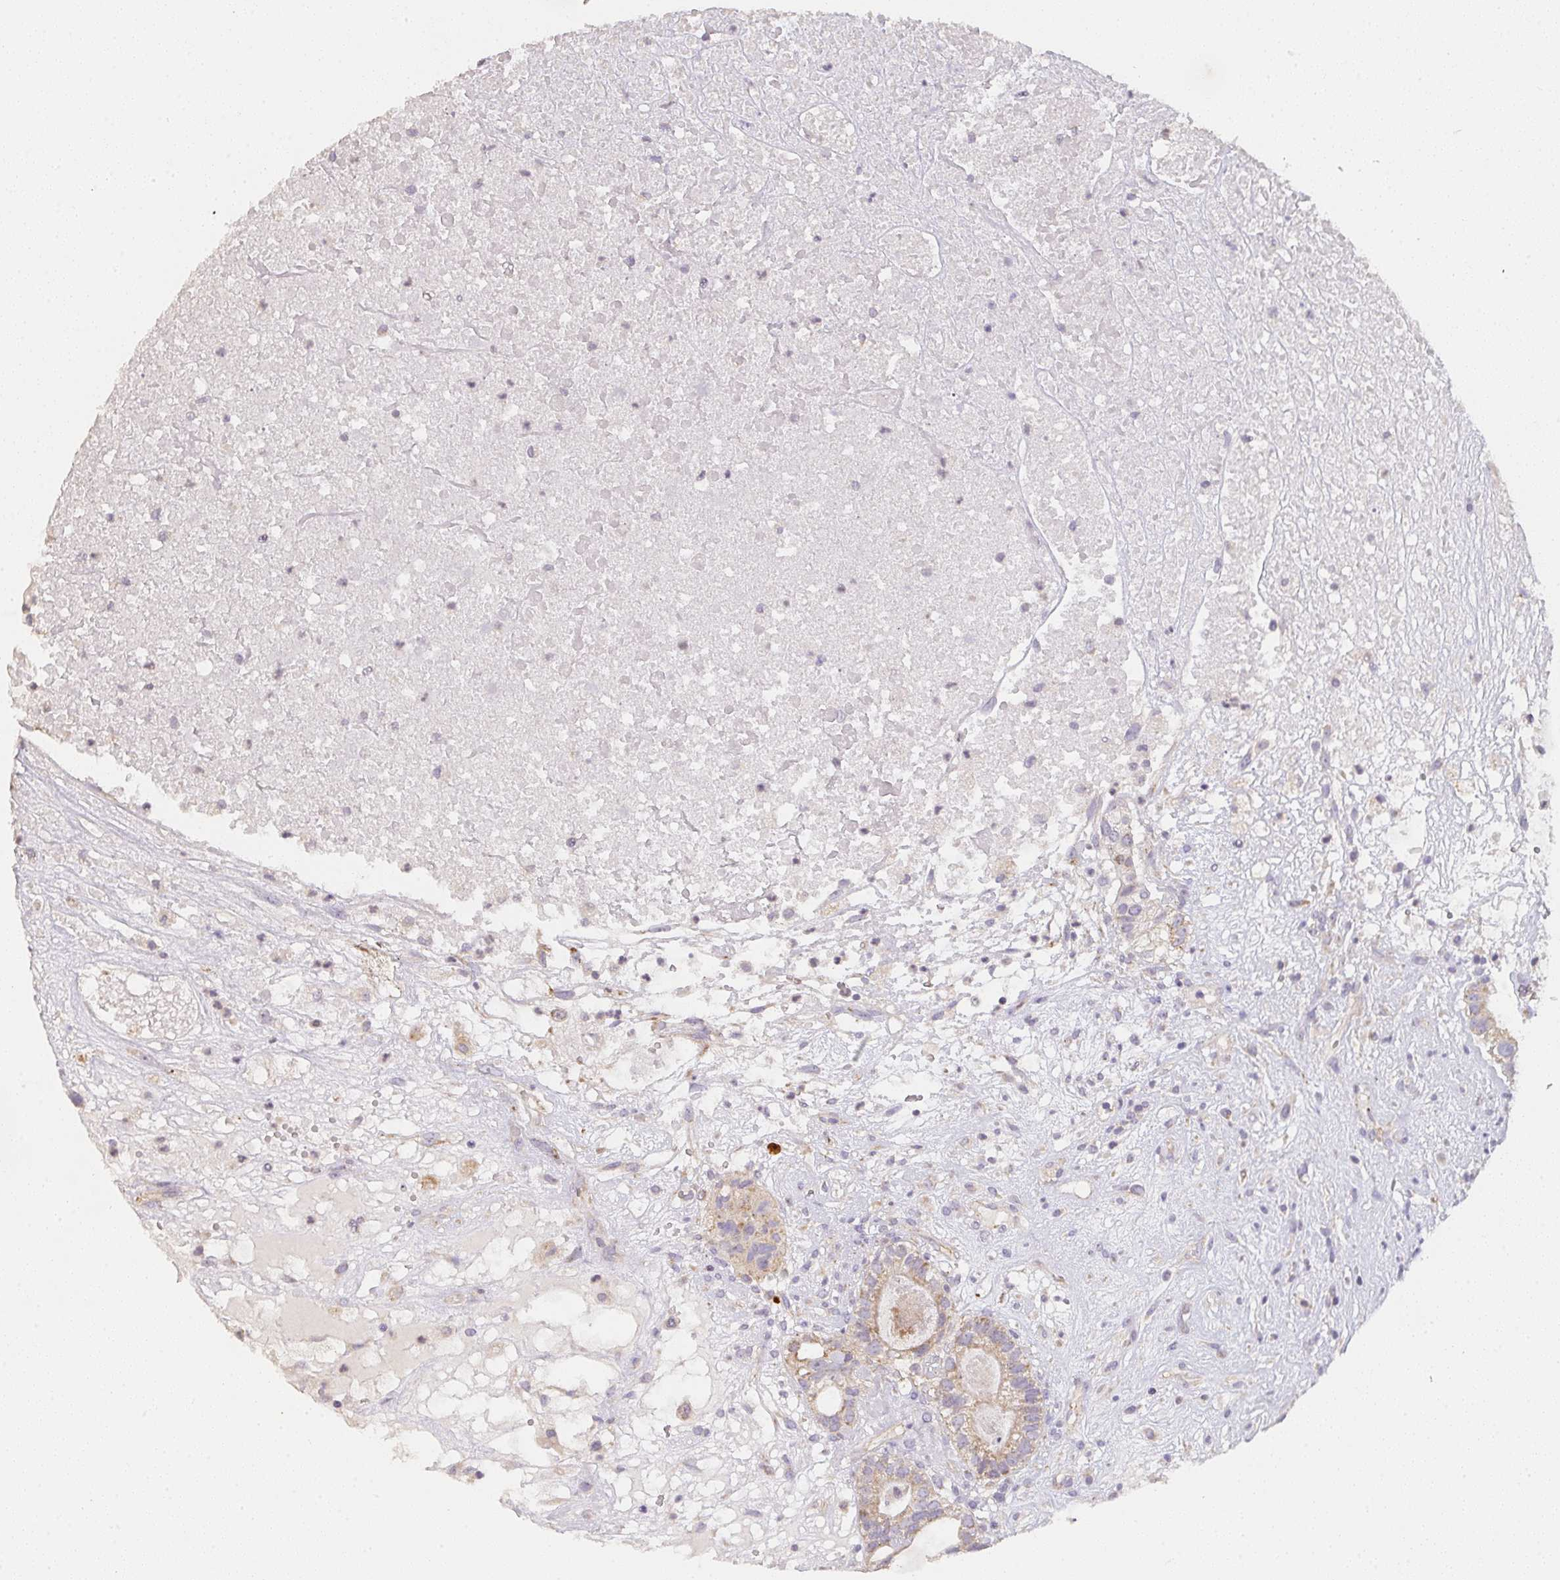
{"staining": {"intensity": "weak", "quantity": ">75%", "location": "cytoplasmic/membranous"}, "tissue": "testis cancer", "cell_type": "Tumor cells", "image_type": "cancer", "snomed": [{"axis": "morphology", "description": "Seminoma, NOS"}, {"axis": "morphology", "description": "Carcinoma, Embryonal, NOS"}, {"axis": "topography", "description": "Testis"}], "caption": "Human testis cancer (embryonal carcinoma) stained with a protein marker demonstrates weak staining in tumor cells.", "gene": "TMEM219", "patient": {"sex": "male", "age": 41}}